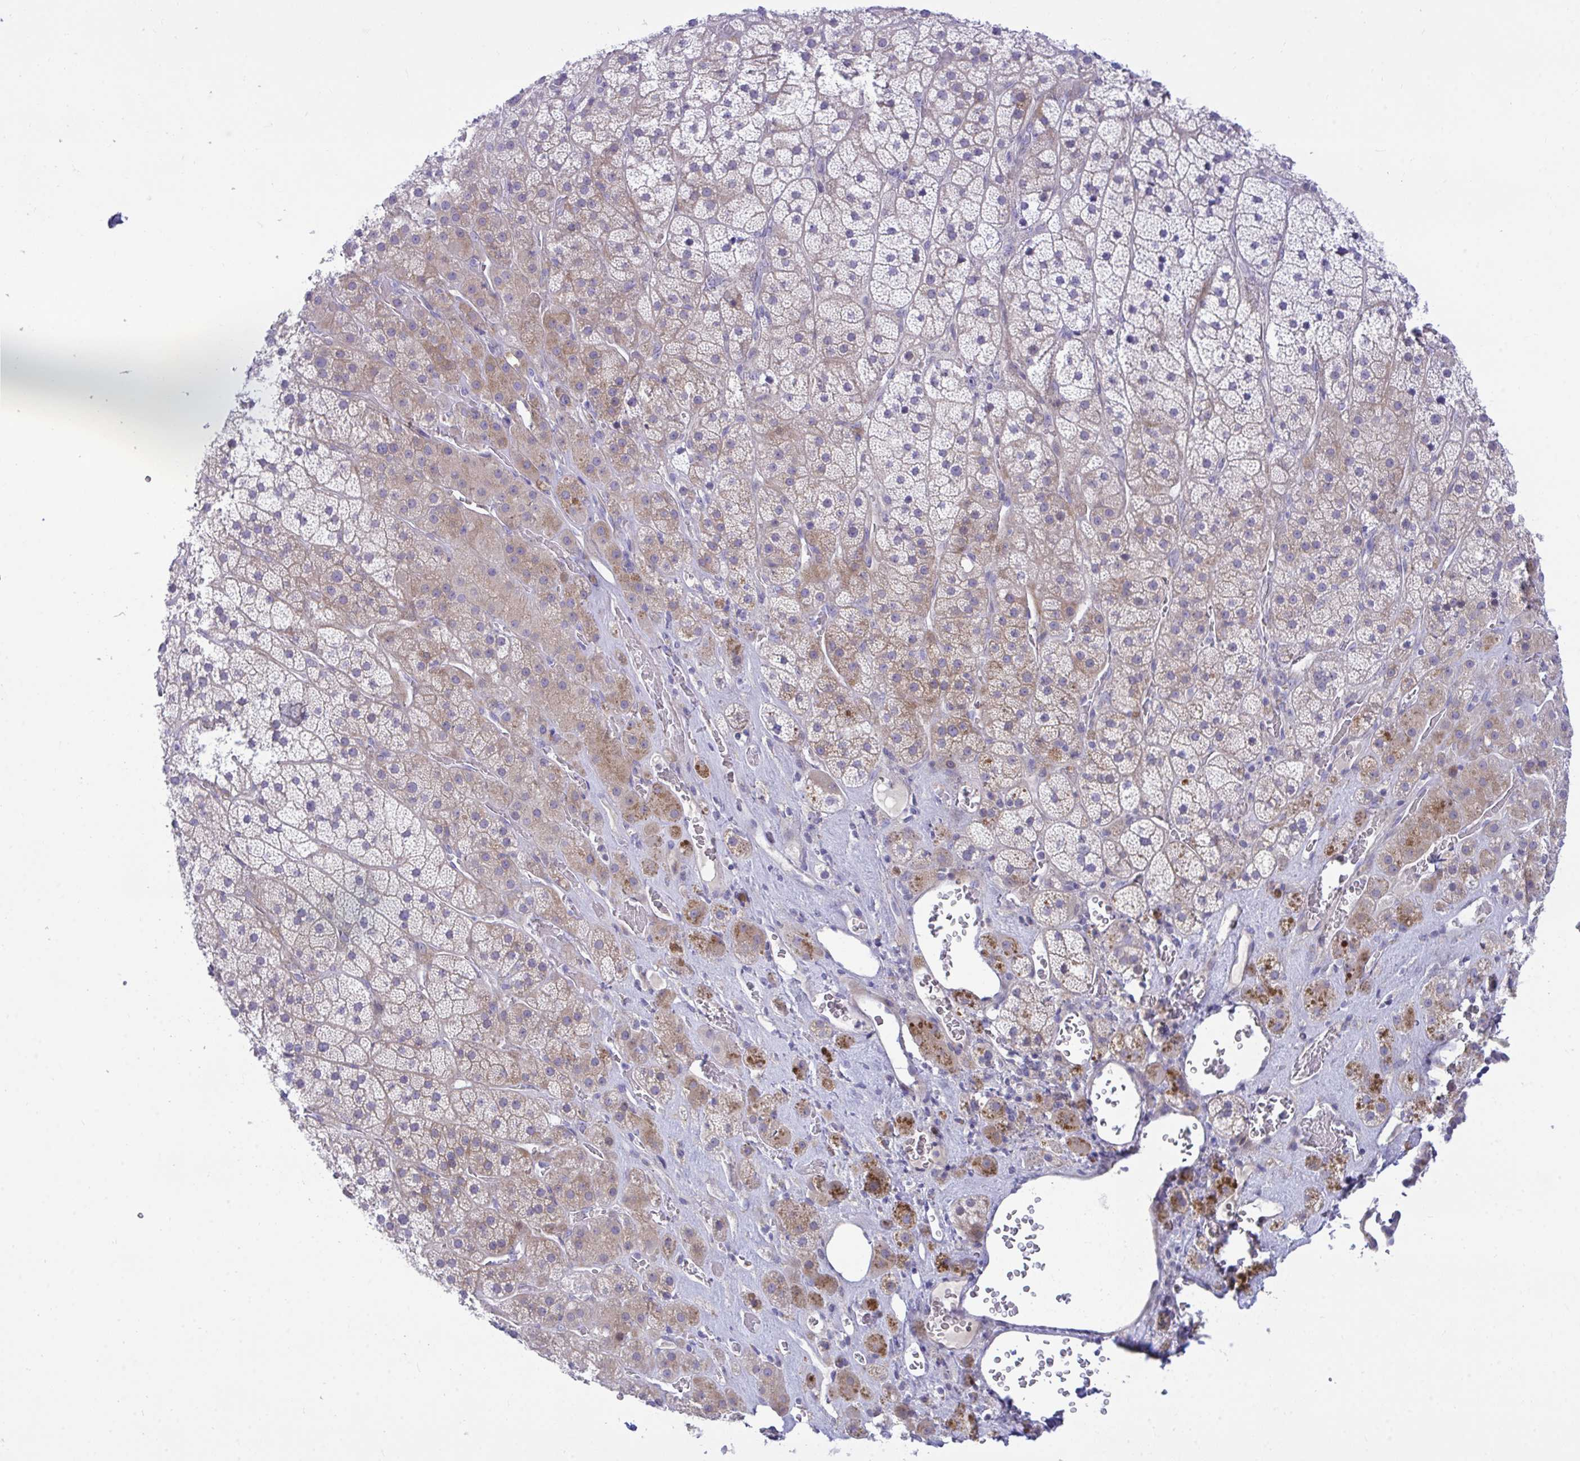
{"staining": {"intensity": "moderate", "quantity": "25%-75%", "location": "cytoplasmic/membranous"}, "tissue": "adrenal gland", "cell_type": "Glandular cells", "image_type": "normal", "snomed": [{"axis": "morphology", "description": "Normal tissue, NOS"}, {"axis": "topography", "description": "Adrenal gland"}], "caption": "This image shows immunohistochemistry (IHC) staining of benign adrenal gland, with medium moderate cytoplasmic/membranous expression in about 25%-75% of glandular cells.", "gene": "MED9", "patient": {"sex": "male", "age": 57}}